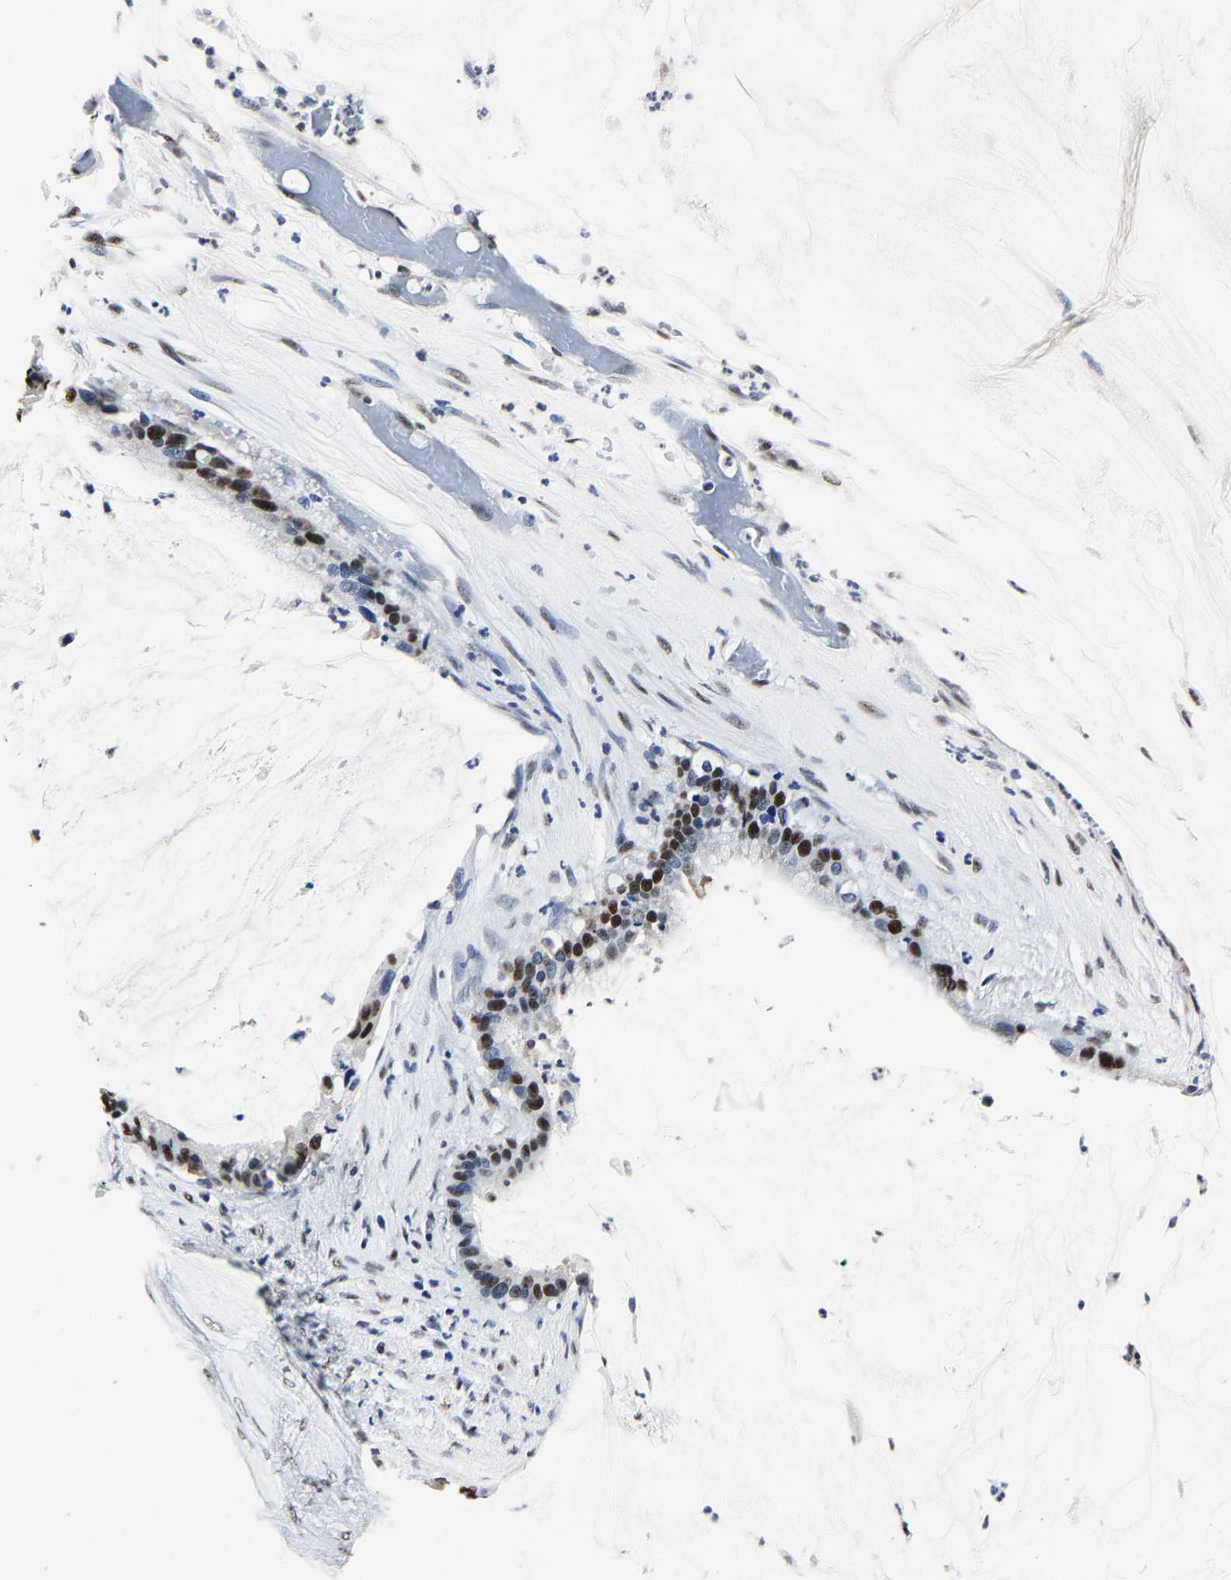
{"staining": {"intensity": "strong", "quantity": "25%-75%", "location": "nuclear"}, "tissue": "pancreatic cancer", "cell_type": "Tumor cells", "image_type": "cancer", "snomed": [{"axis": "morphology", "description": "Adenocarcinoma, NOS"}, {"axis": "topography", "description": "Pancreas"}], "caption": "Human pancreatic adenocarcinoma stained for a protein (brown) exhibits strong nuclear positive staining in about 25%-75% of tumor cells.", "gene": "RBM45", "patient": {"sex": "male", "age": 41}}